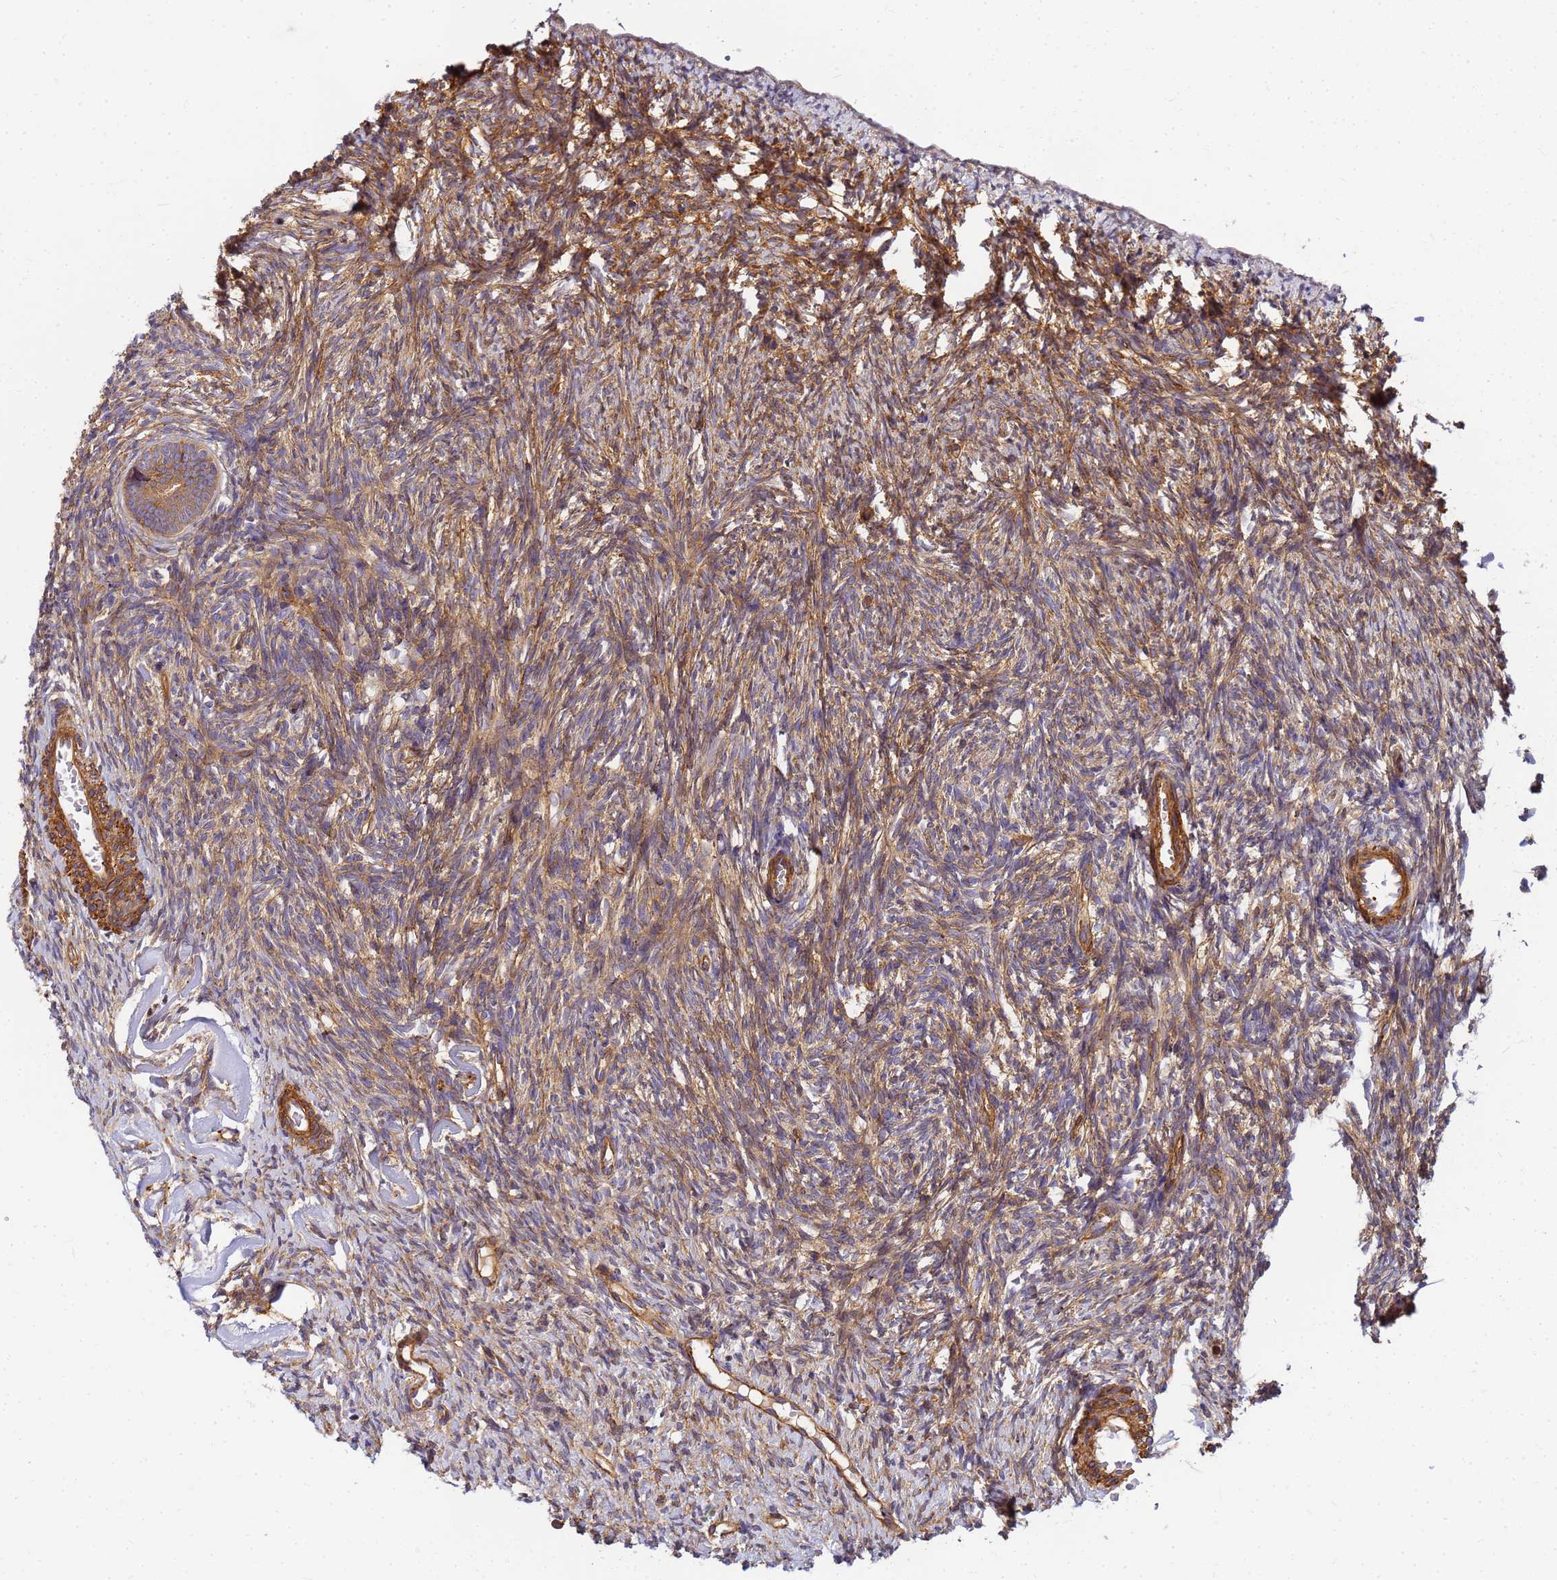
{"staining": {"intensity": "moderate", "quantity": ">75%", "location": "cytoplasmic/membranous"}, "tissue": "ovary", "cell_type": "Follicle cells", "image_type": "normal", "snomed": [{"axis": "morphology", "description": "Normal tissue, NOS"}, {"axis": "topography", "description": "Ovary"}], "caption": "A histopathology image of human ovary stained for a protein reveals moderate cytoplasmic/membranous brown staining in follicle cells.", "gene": "C2CD5", "patient": {"sex": "female", "age": 51}}